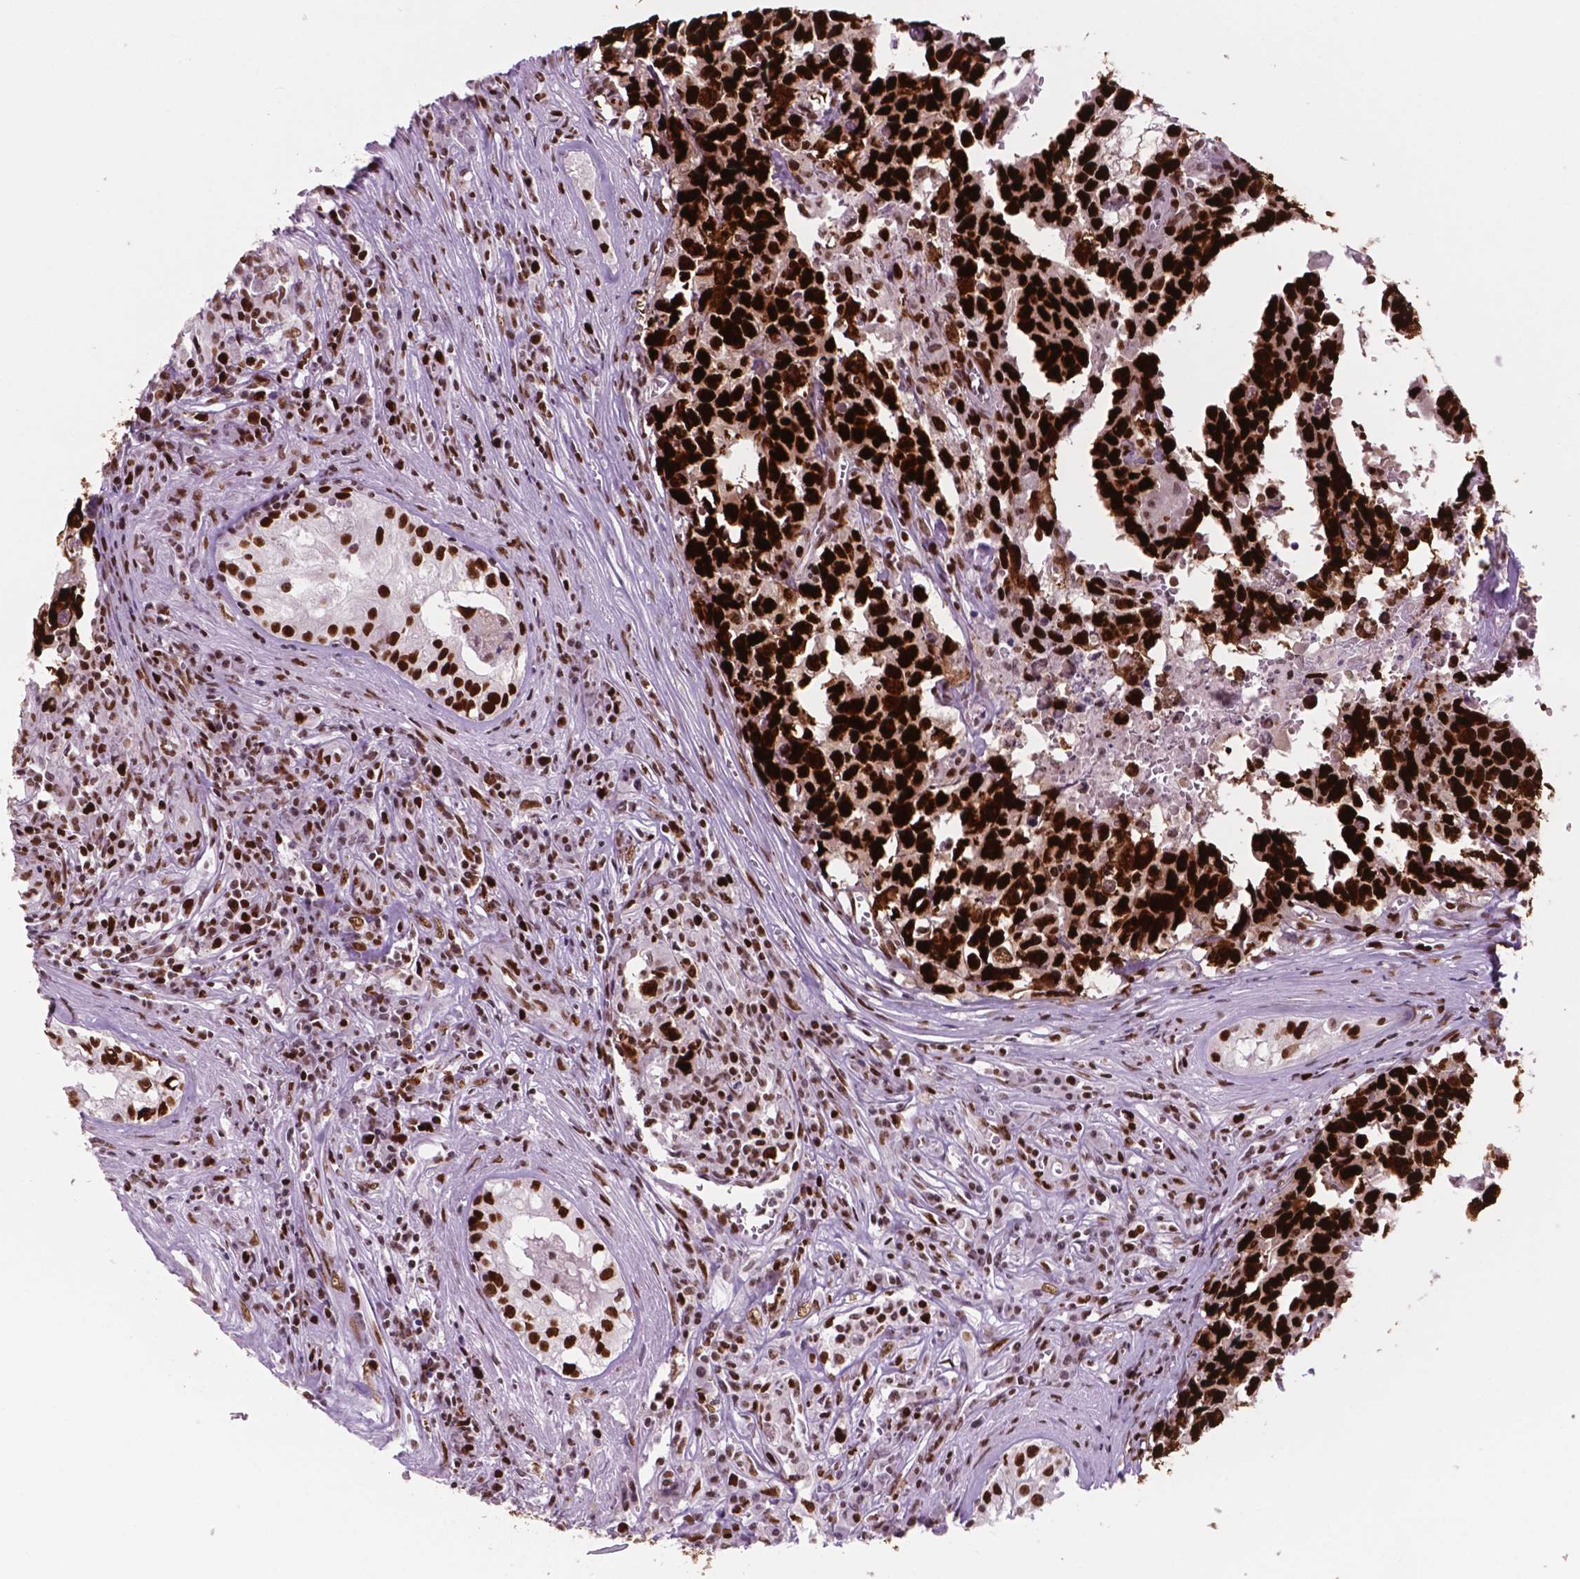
{"staining": {"intensity": "strong", "quantity": ">75%", "location": "nuclear"}, "tissue": "testis cancer", "cell_type": "Tumor cells", "image_type": "cancer", "snomed": [{"axis": "morphology", "description": "Carcinoma, Embryonal, NOS"}, {"axis": "topography", "description": "Testis"}], "caption": "Immunohistochemistry image of neoplastic tissue: testis embryonal carcinoma stained using immunohistochemistry (IHC) reveals high levels of strong protein expression localized specifically in the nuclear of tumor cells, appearing as a nuclear brown color.", "gene": "MSH6", "patient": {"sex": "male", "age": 22}}